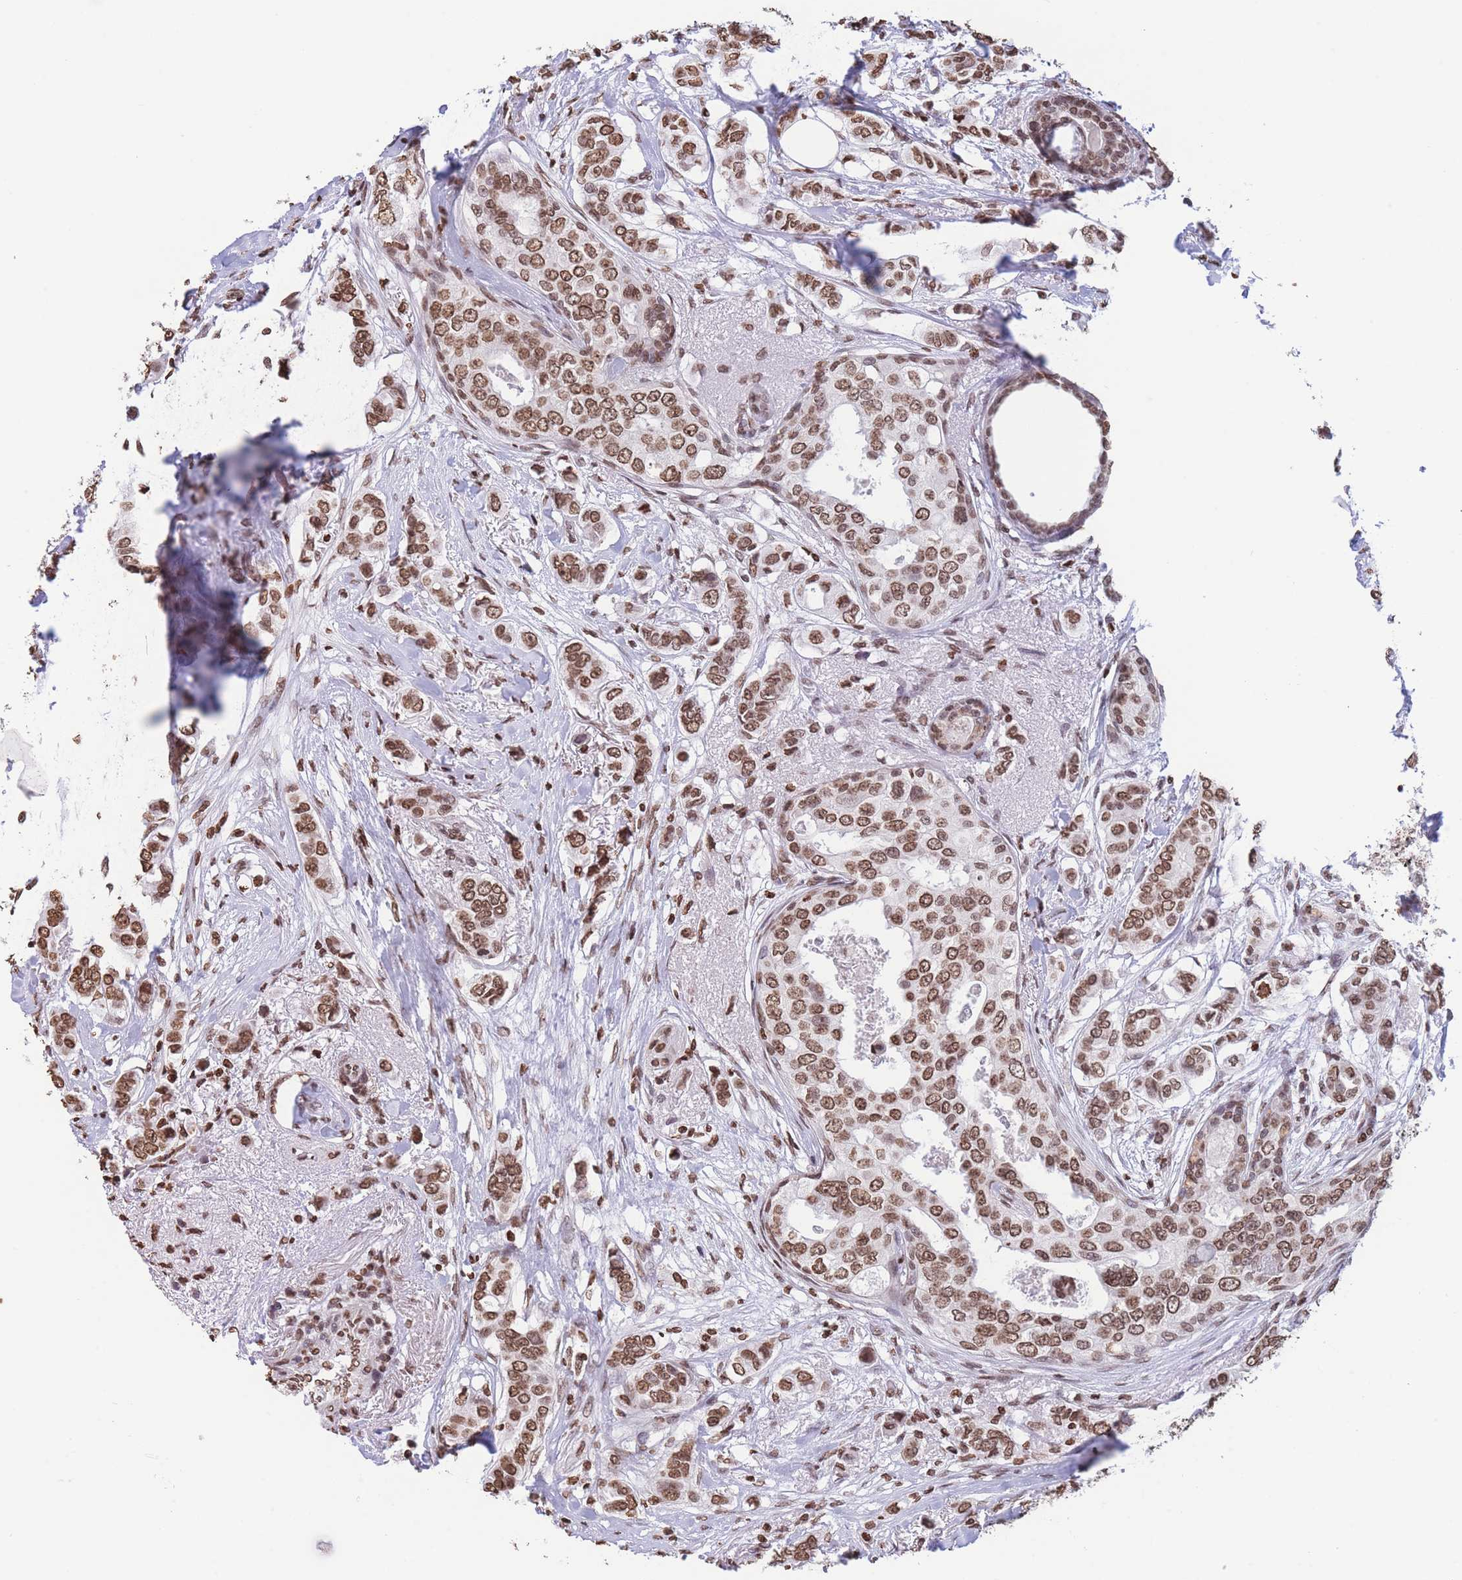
{"staining": {"intensity": "moderate", "quantity": ">75%", "location": "nuclear"}, "tissue": "breast cancer", "cell_type": "Tumor cells", "image_type": "cancer", "snomed": [{"axis": "morphology", "description": "Lobular carcinoma"}, {"axis": "topography", "description": "Breast"}], "caption": "IHC histopathology image of neoplastic tissue: human breast cancer (lobular carcinoma) stained using immunohistochemistry shows medium levels of moderate protein expression localized specifically in the nuclear of tumor cells, appearing as a nuclear brown color.", "gene": "H2BC11", "patient": {"sex": "female", "age": 51}}